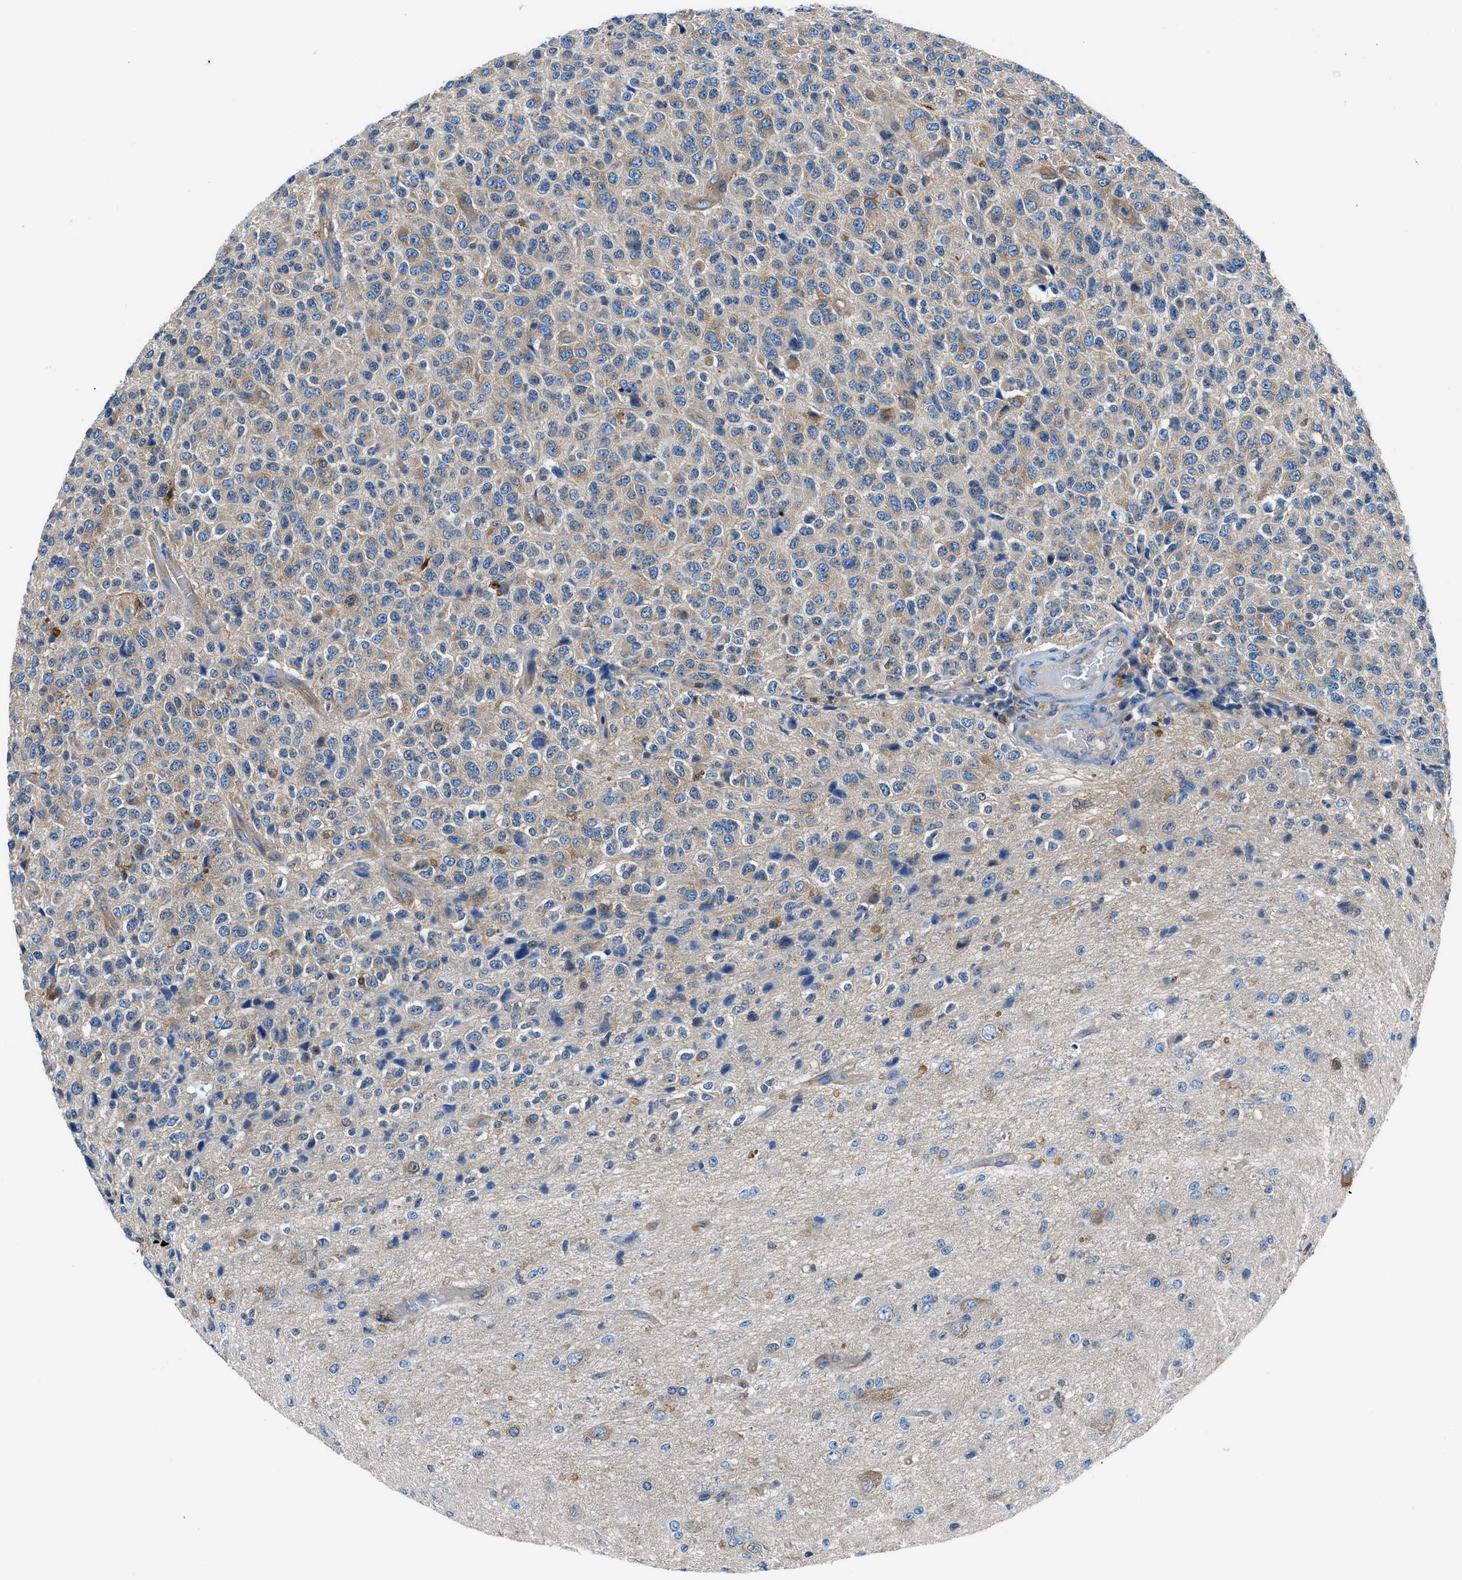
{"staining": {"intensity": "weak", "quantity": "<25%", "location": "cytoplasmic/membranous"}, "tissue": "glioma", "cell_type": "Tumor cells", "image_type": "cancer", "snomed": [{"axis": "morphology", "description": "Glioma, malignant, High grade"}, {"axis": "topography", "description": "pancreas cauda"}], "caption": "Immunohistochemical staining of glioma shows no significant expression in tumor cells. (Stains: DAB (3,3'-diaminobenzidine) immunohistochemistry (IHC) with hematoxylin counter stain, Microscopy: brightfield microscopy at high magnification).", "gene": "SARS1", "patient": {"sex": "male", "age": 60}}